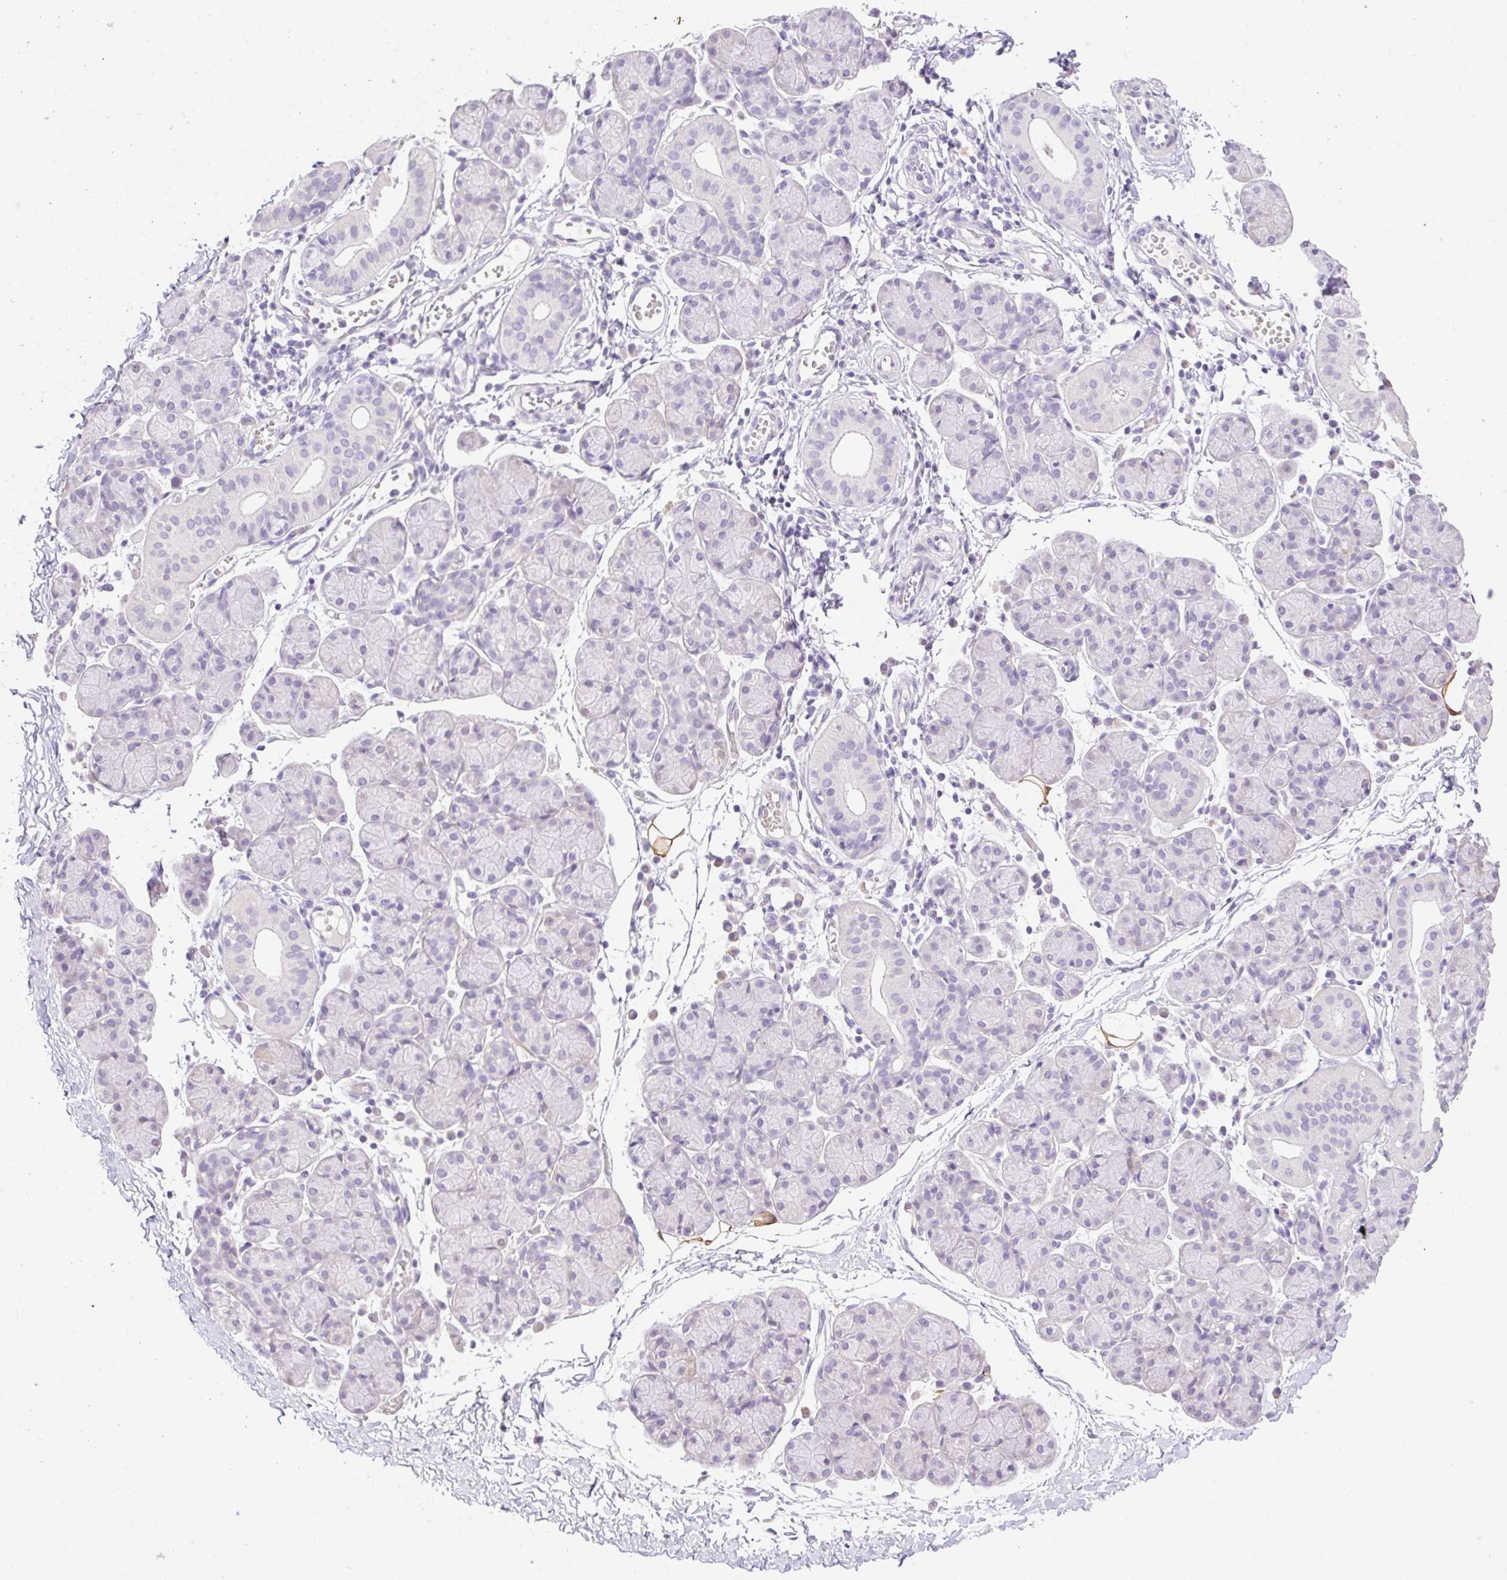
{"staining": {"intensity": "negative", "quantity": "none", "location": "none"}, "tissue": "salivary gland", "cell_type": "Glandular cells", "image_type": "normal", "snomed": [{"axis": "morphology", "description": "Normal tissue, NOS"}, {"axis": "morphology", "description": "Inflammation, NOS"}, {"axis": "topography", "description": "Lymph node"}, {"axis": "topography", "description": "Salivary gland"}], "caption": "Immunohistochemistry (IHC) histopathology image of normal salivary gland stained for a protein (brown), which shows no staining in glandular cells. Nuclei are stained in blue.", "gene": "HCRTR2", "patient": {"sex": "male", "age": 3}}